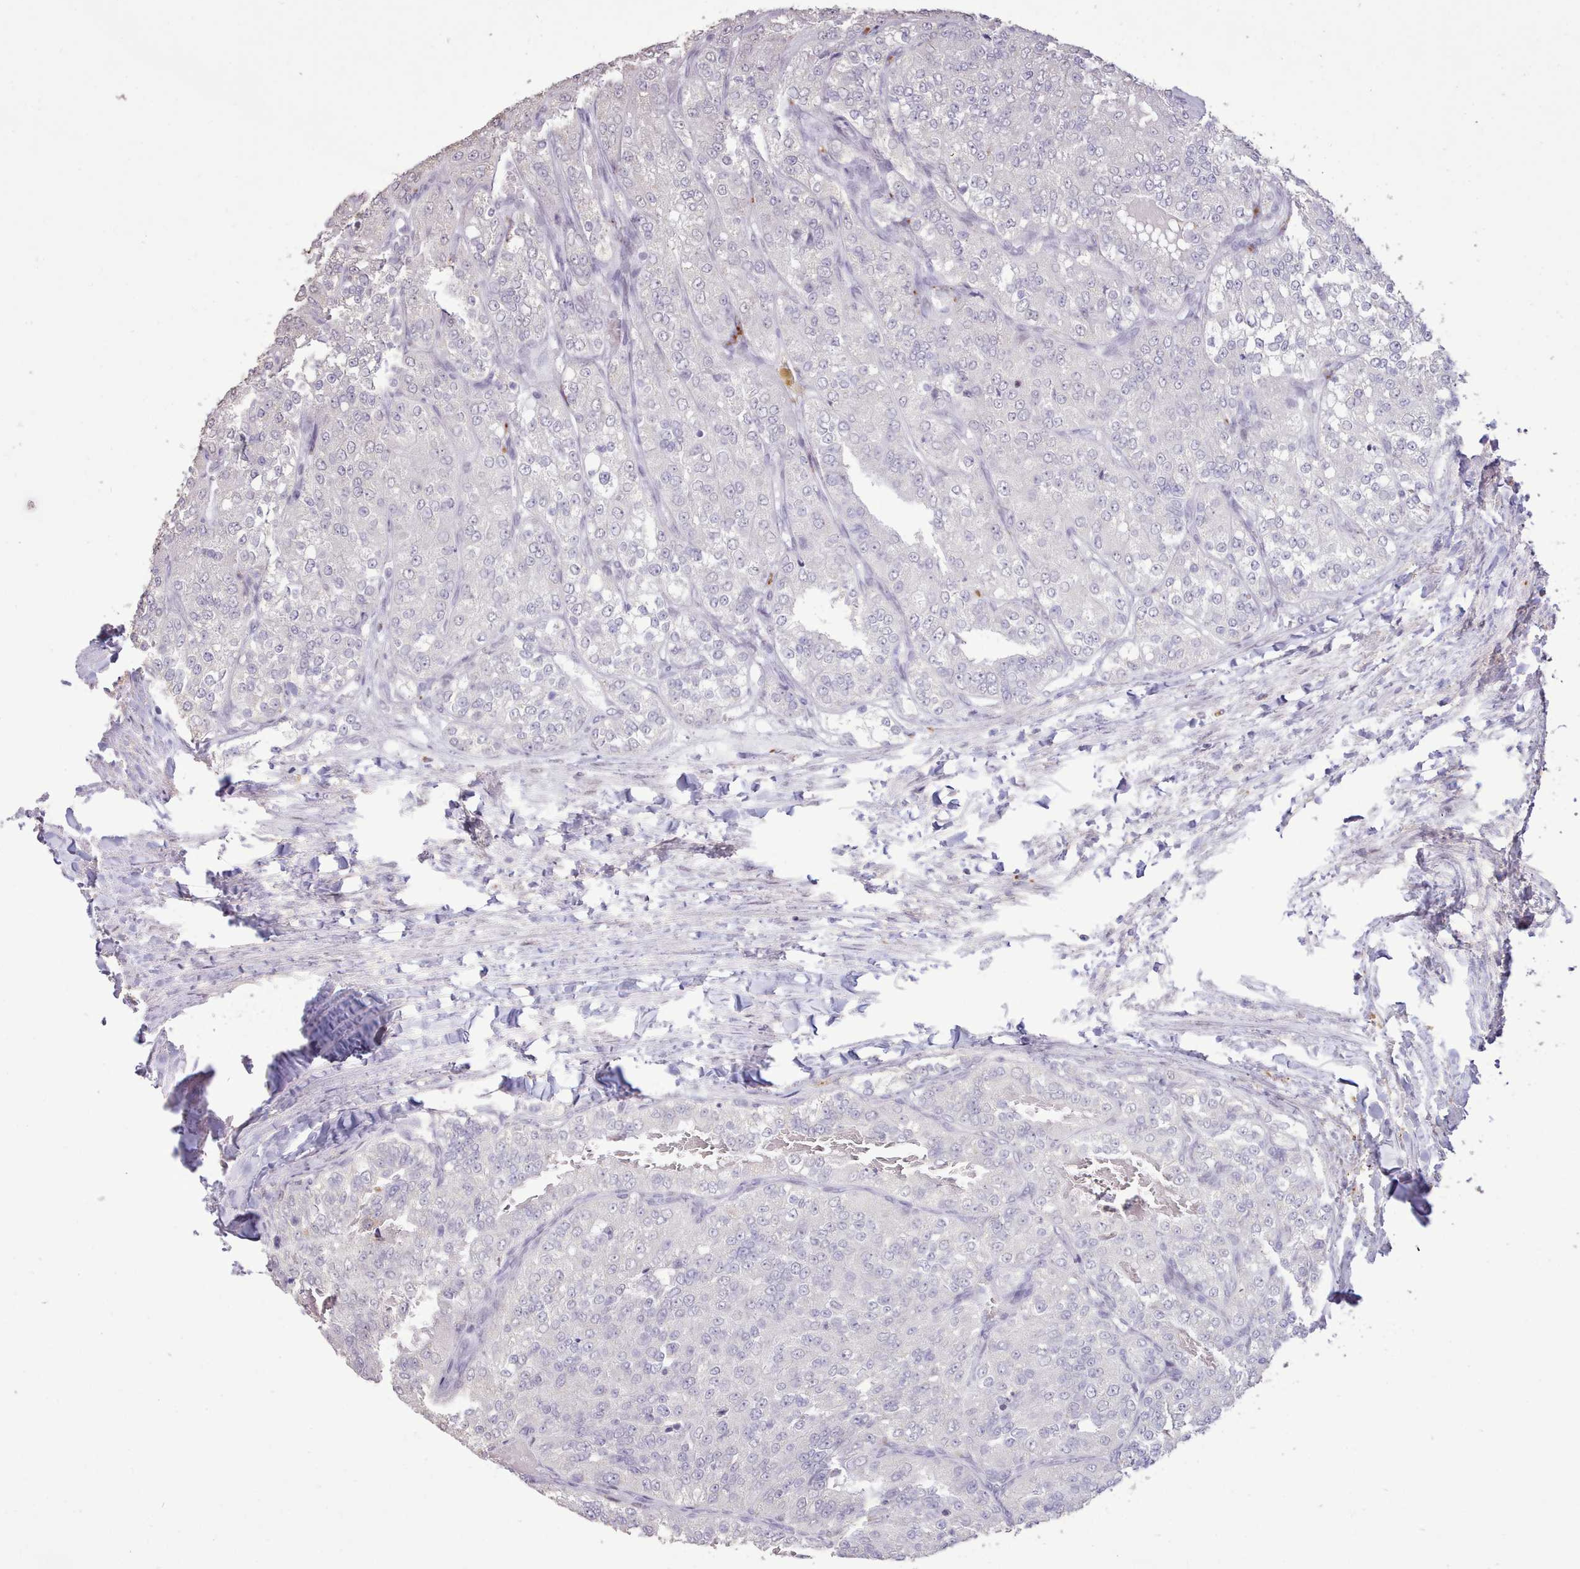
{"staining": {"intensity": "negative", "quantity": "none", "location": "none"}, "tissue": "renal cancer", "cell_type": "Tumor cells", "image_type": "cancer", "snomed": [{"axis": "morphology", "description": "Adenocarcinoma, NOS"}, {"axis": "topography", "description": "Kidney"}], "caption": "This is an IHC image of adenocarcinoma (renal). There is no expression in tumor cells.", "gene": "TAF15", "patient": {"sex": "female", "age": 63}}